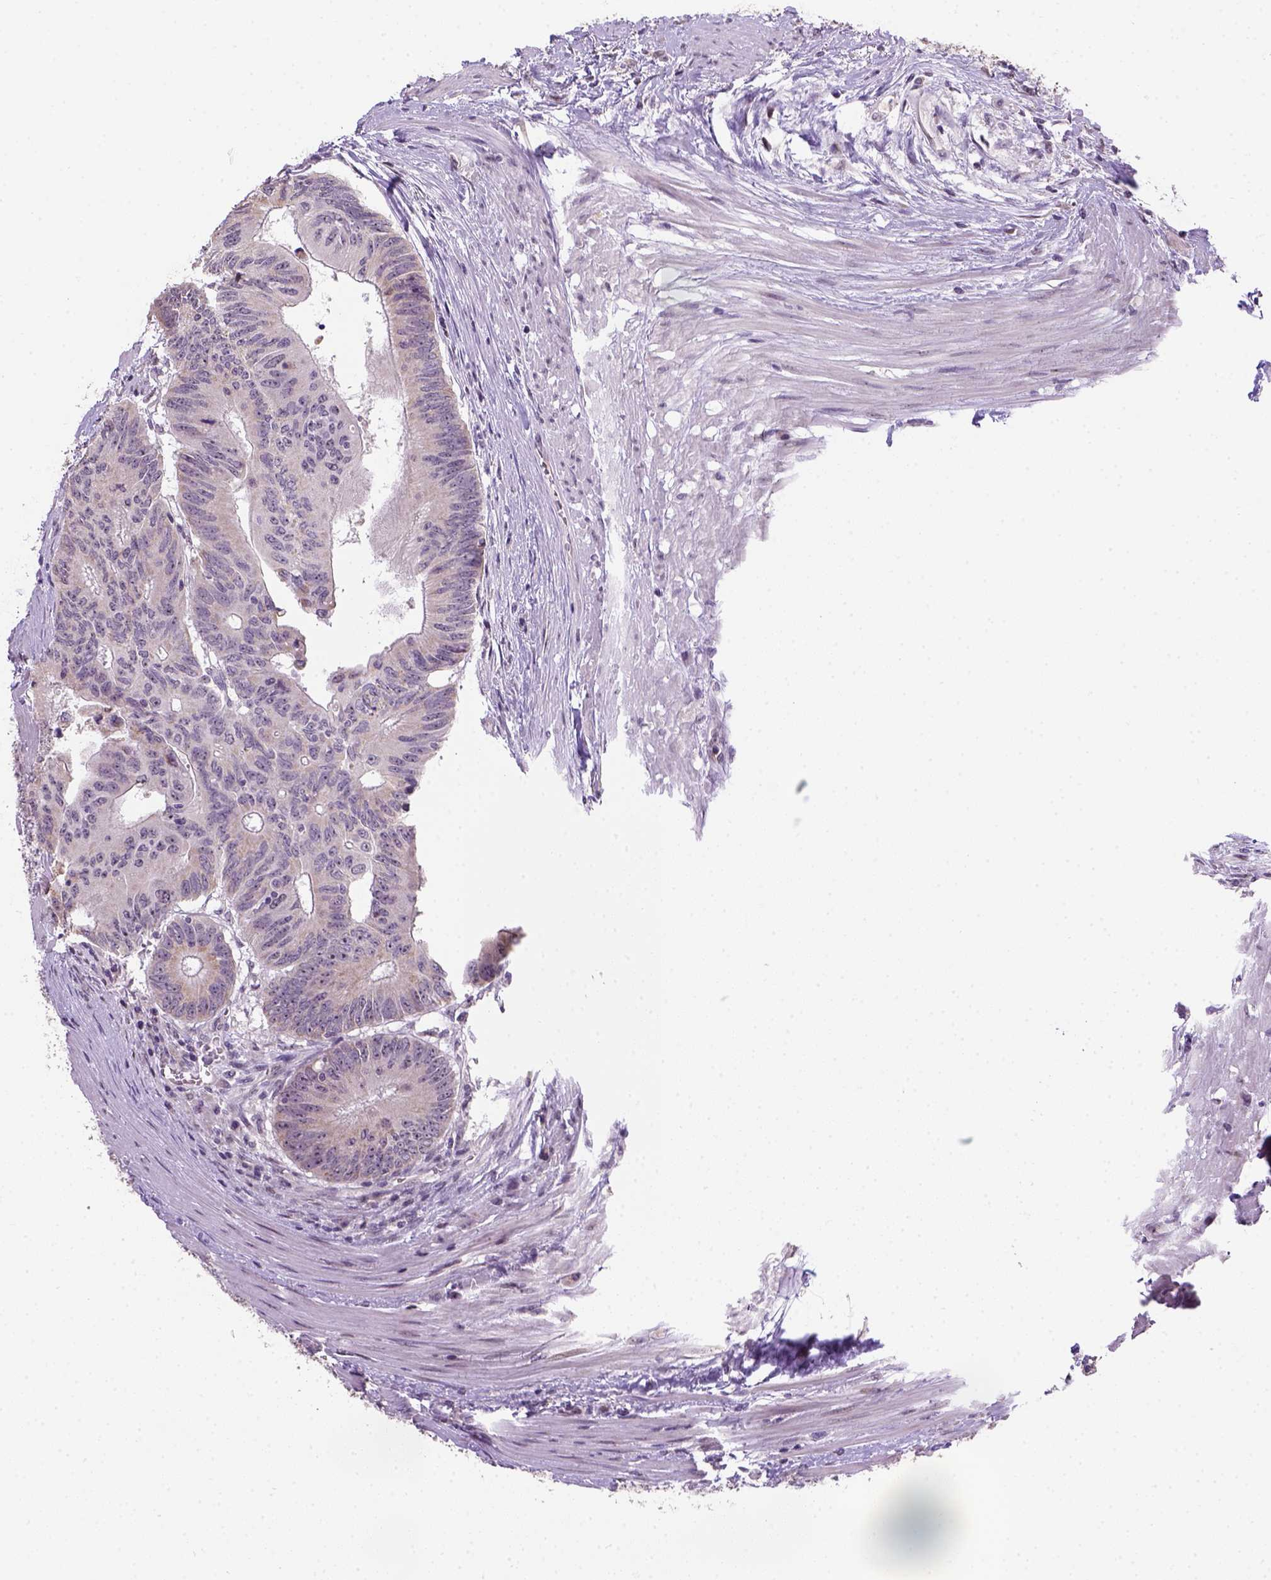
{"staining": {"intensity": "negative", "quantity": "none", "location": "none"}, "tissue": "colorectal cancer", "cell_type": "Tumor cells", "image_type": "cancer", "snomed": [{"axis": "morphology", "description": "Adenocarcinoma, NOS"}, {"axis": "topography", "description": "Rectum"}], "caption": "This is an immunohistochemistry micrograph of colorectal cancer (adenocarcinoma). There is no expression in tumor cells.", "gene": "DDX50", "patient": {"sex": "male", "age": 59}}